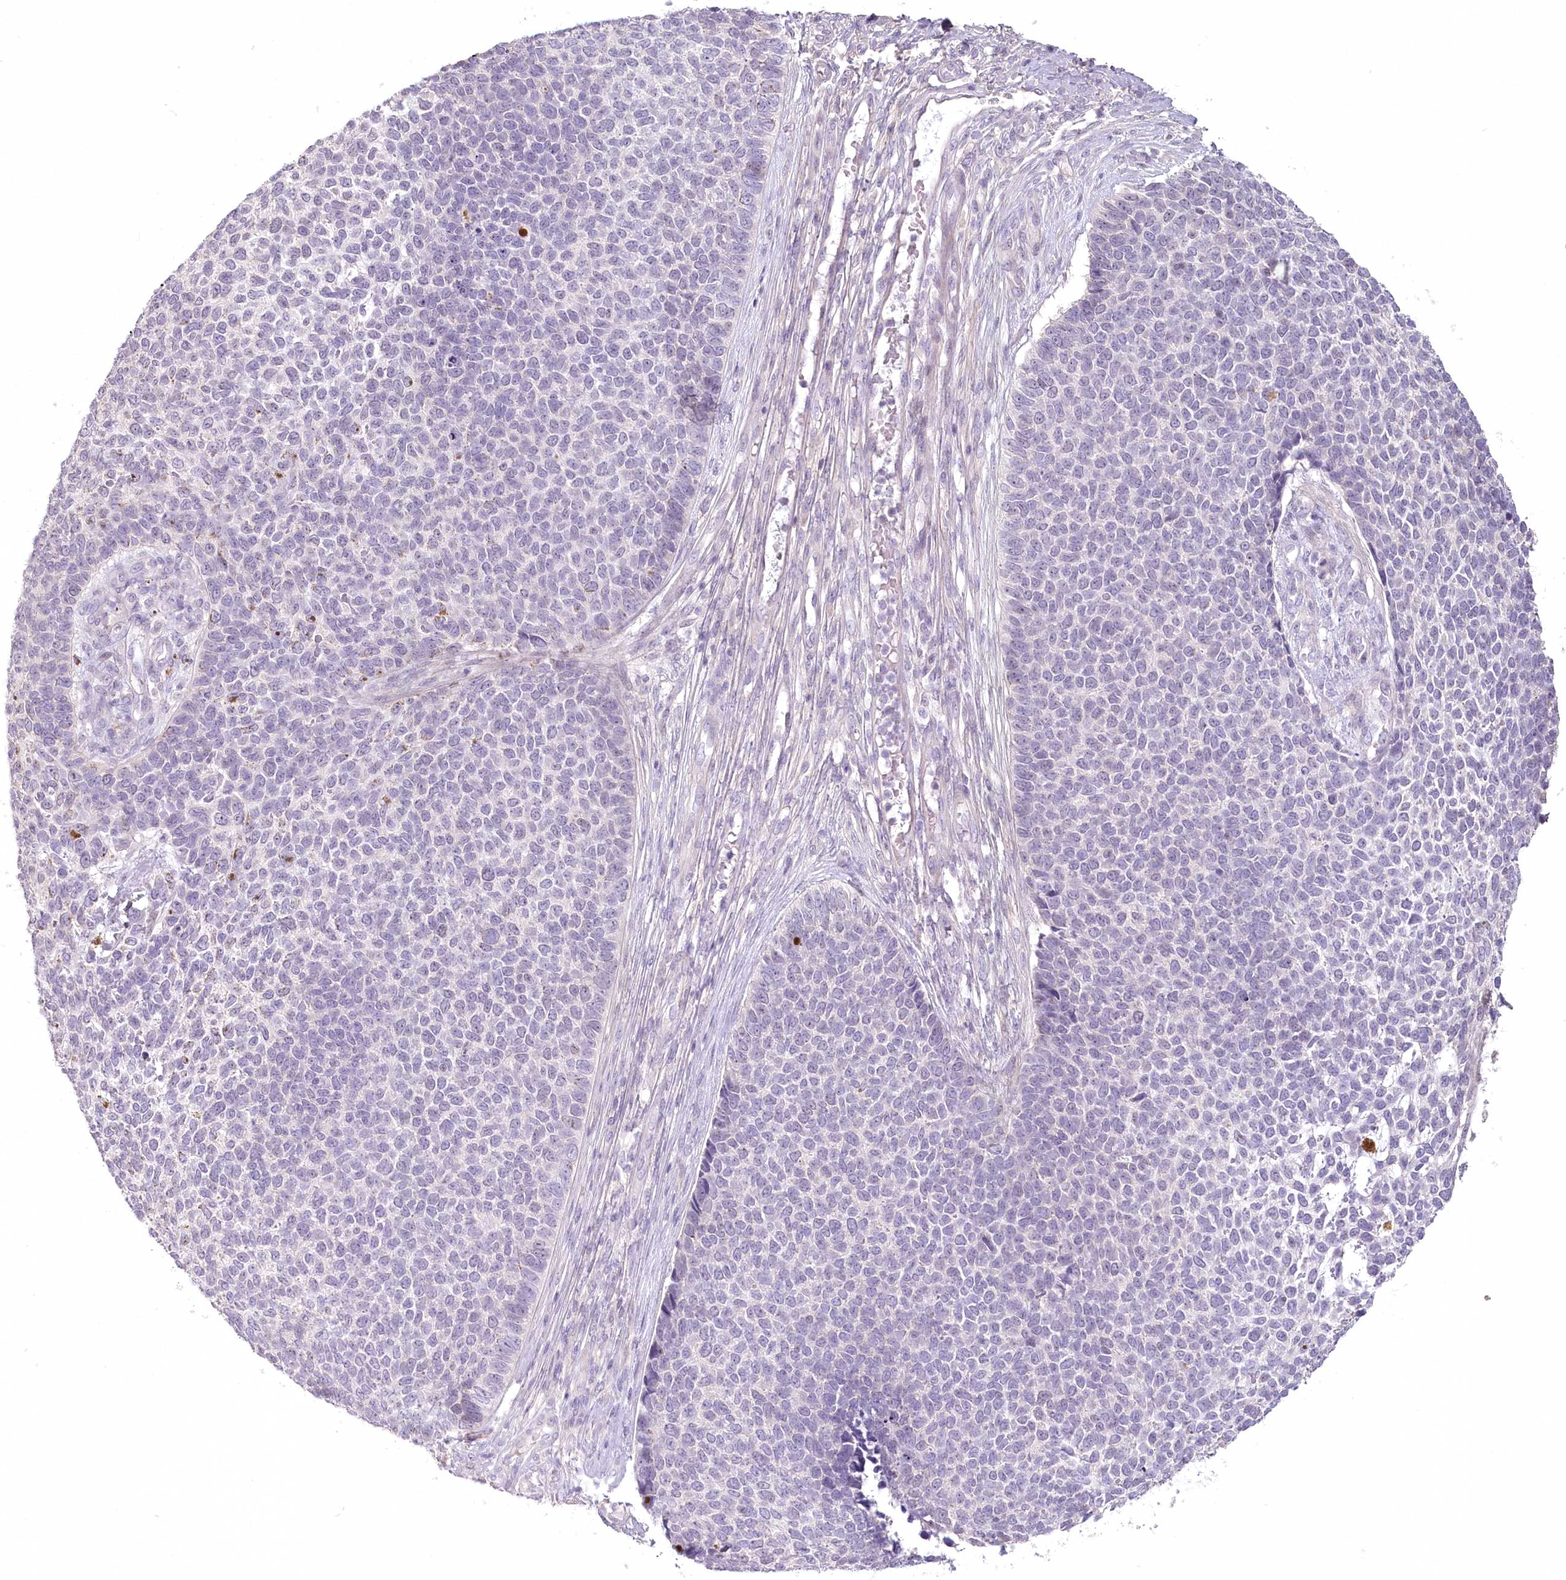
{"staining": {"intensity": "negative", "quantity": "none", "location": "none"}, "tissue": "skin cancer", "cell_type": "Tumor cells", "image_type": "cancer", "snomed": [{"axis": "morphology", "description": "Basal cell carcinoma"}, {"axis": "topography", "description": "Skin"}], "caption": "Immunohistochemical staining of human basal cell carcinoma (skin) shows no significant staining in tumor cells. (DAB immunohistochemistry (IHC), high magnification).", "gene": "USP11", "patient": {"sex": "female", "age": 84}}